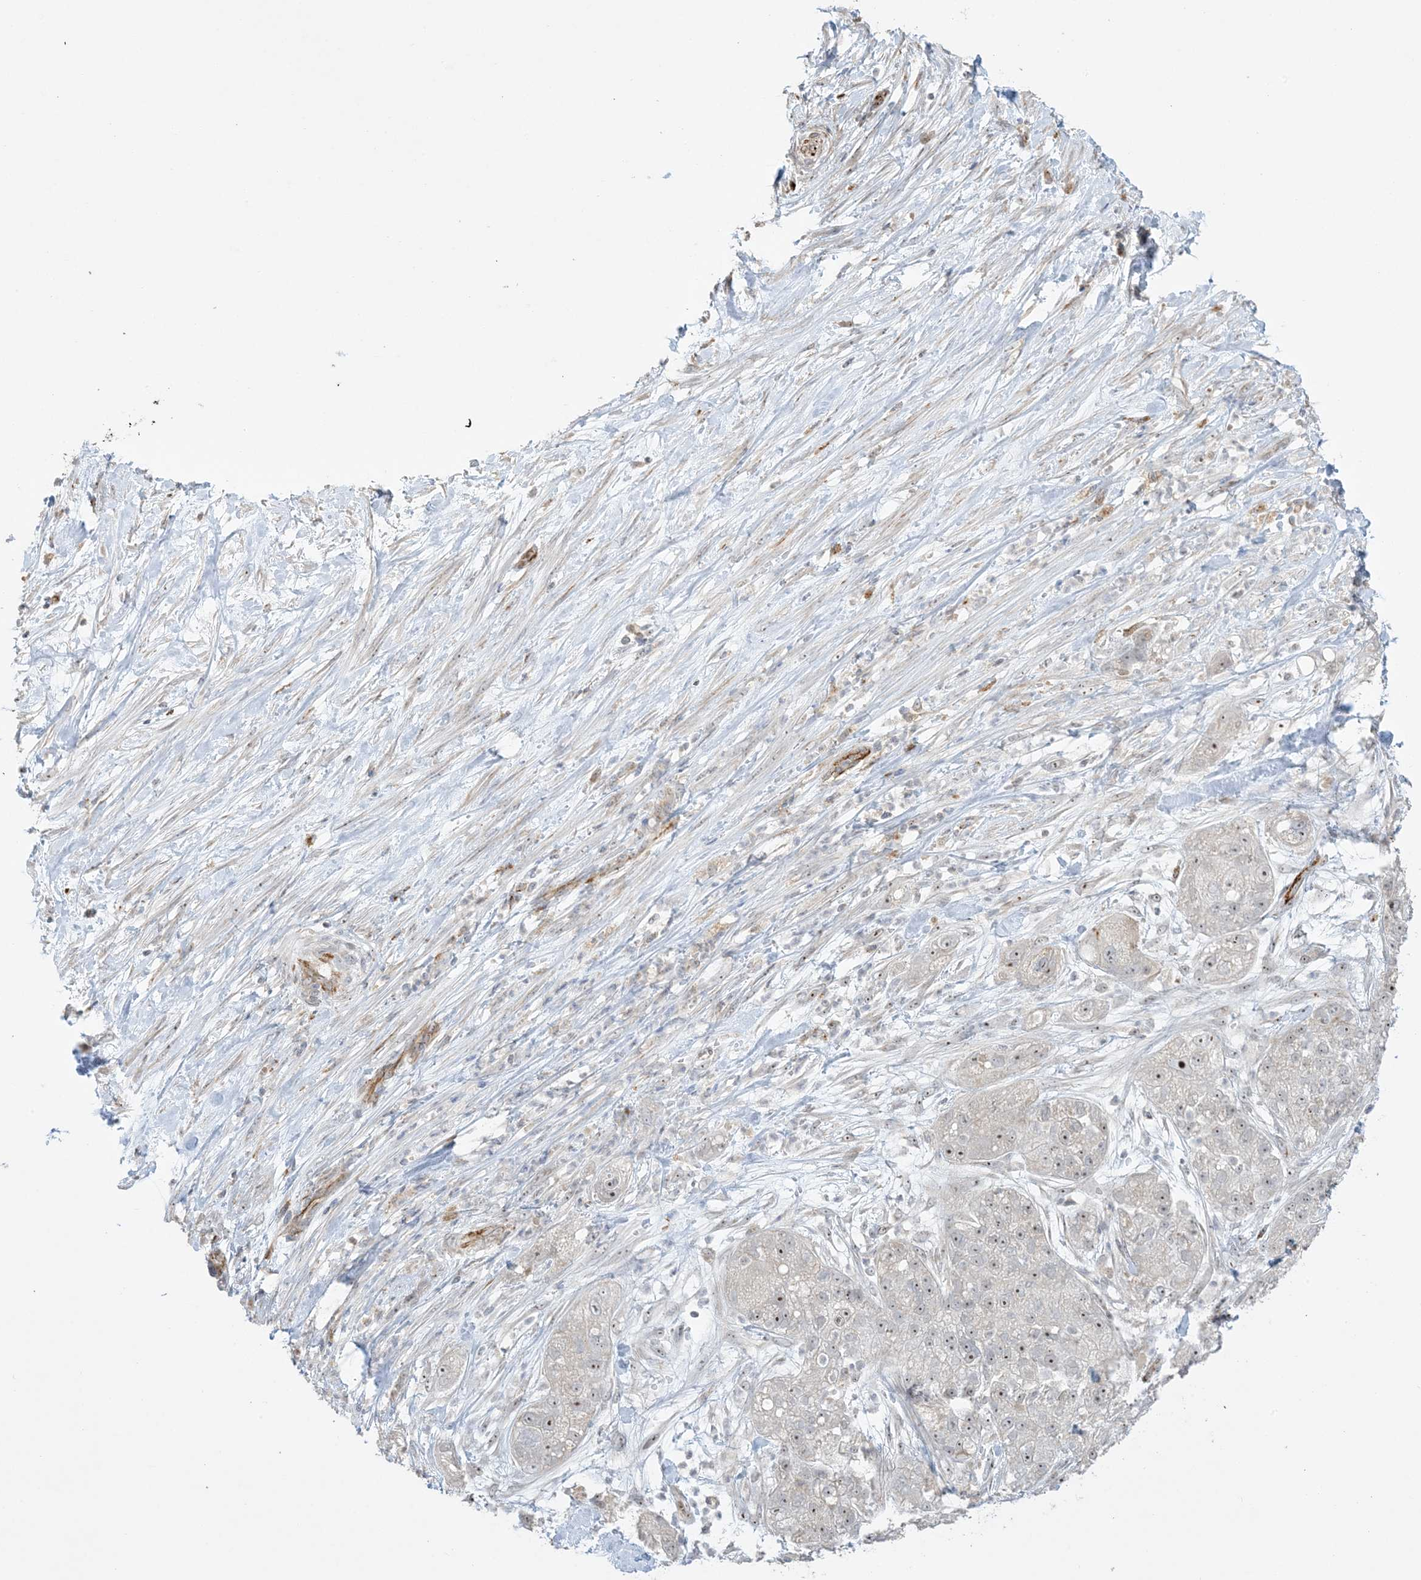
{"staining": {"intensity": "weak", "quantity": ">75%", "location": "nuclear"}, "tissue": "pancreatic cancer", "cell_type": "Tumor cells", "image_type": "cancer", "snomed": [{"axis": "morphology", "description": "Adenocarcinoma, NOS"}, {"axis": "topography", "description": "Pancreas"}], "caption": "This is an image of IHC staining of pancreatic adenocarcinoma, which shows weak staining in the nuclear of tumor cells.", "gene": "AGA", "patient": {"sex": "female", "age": 78}}